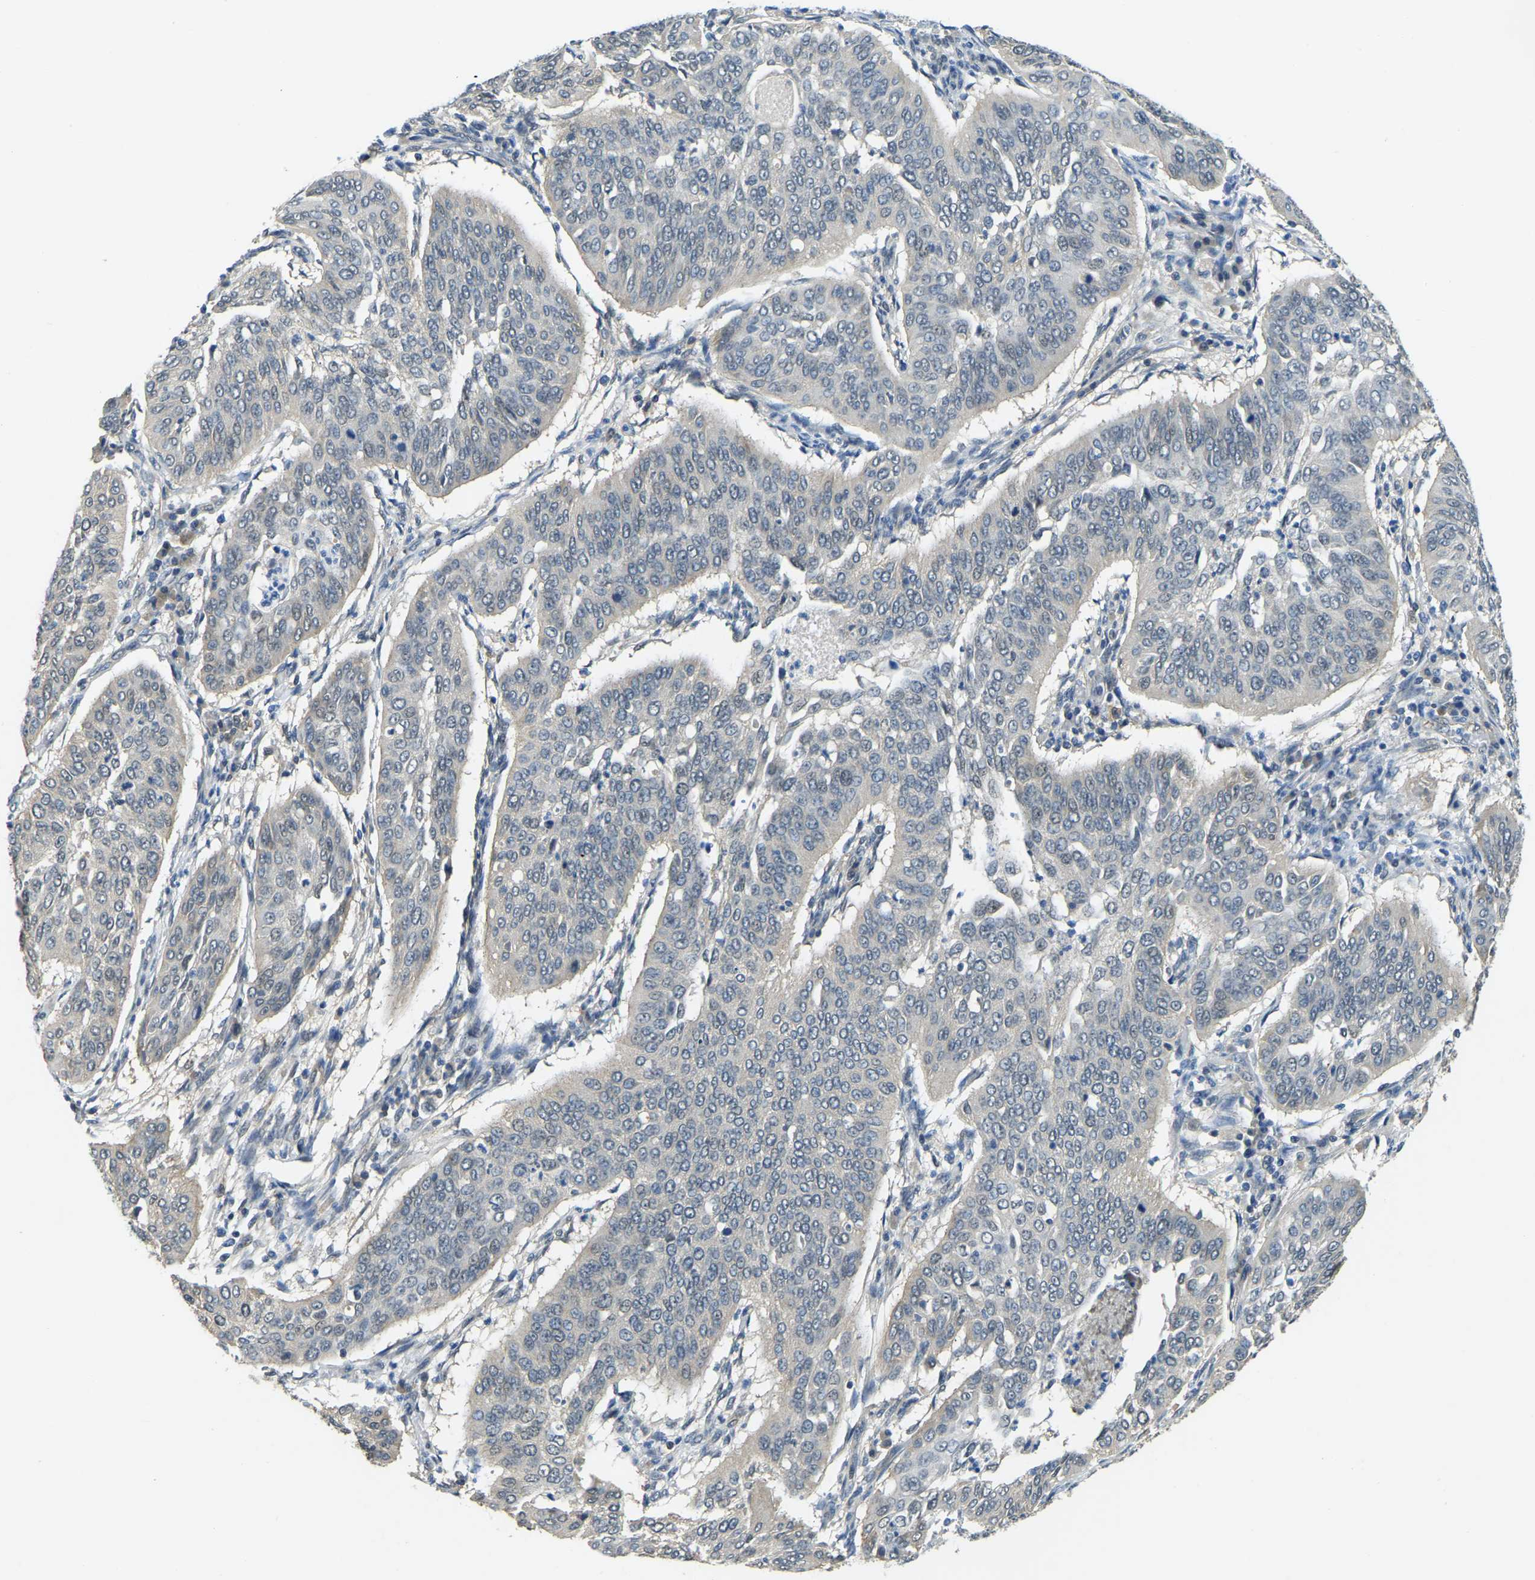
{"staining": {"intensity": "negative", "quantity": "none", "location": "none"}, "tissue": "cervical cancer", "cell_type": "Tumor cells", "image_type": "cancer", "snomed": [{"axis": "morphology", "description": "Normal tissue, NOS"}, {"axis": "morphology", "description": "Squamous cell carcinoma, NOS"}, {"axis": "topography", "description": "Cervix"}], "caption": "IHC of cervical squamous cell carcinoma shows no staining in tumor cells.", "gene": "AHNAK", "patient": {"sex": "female", "age": 39}}